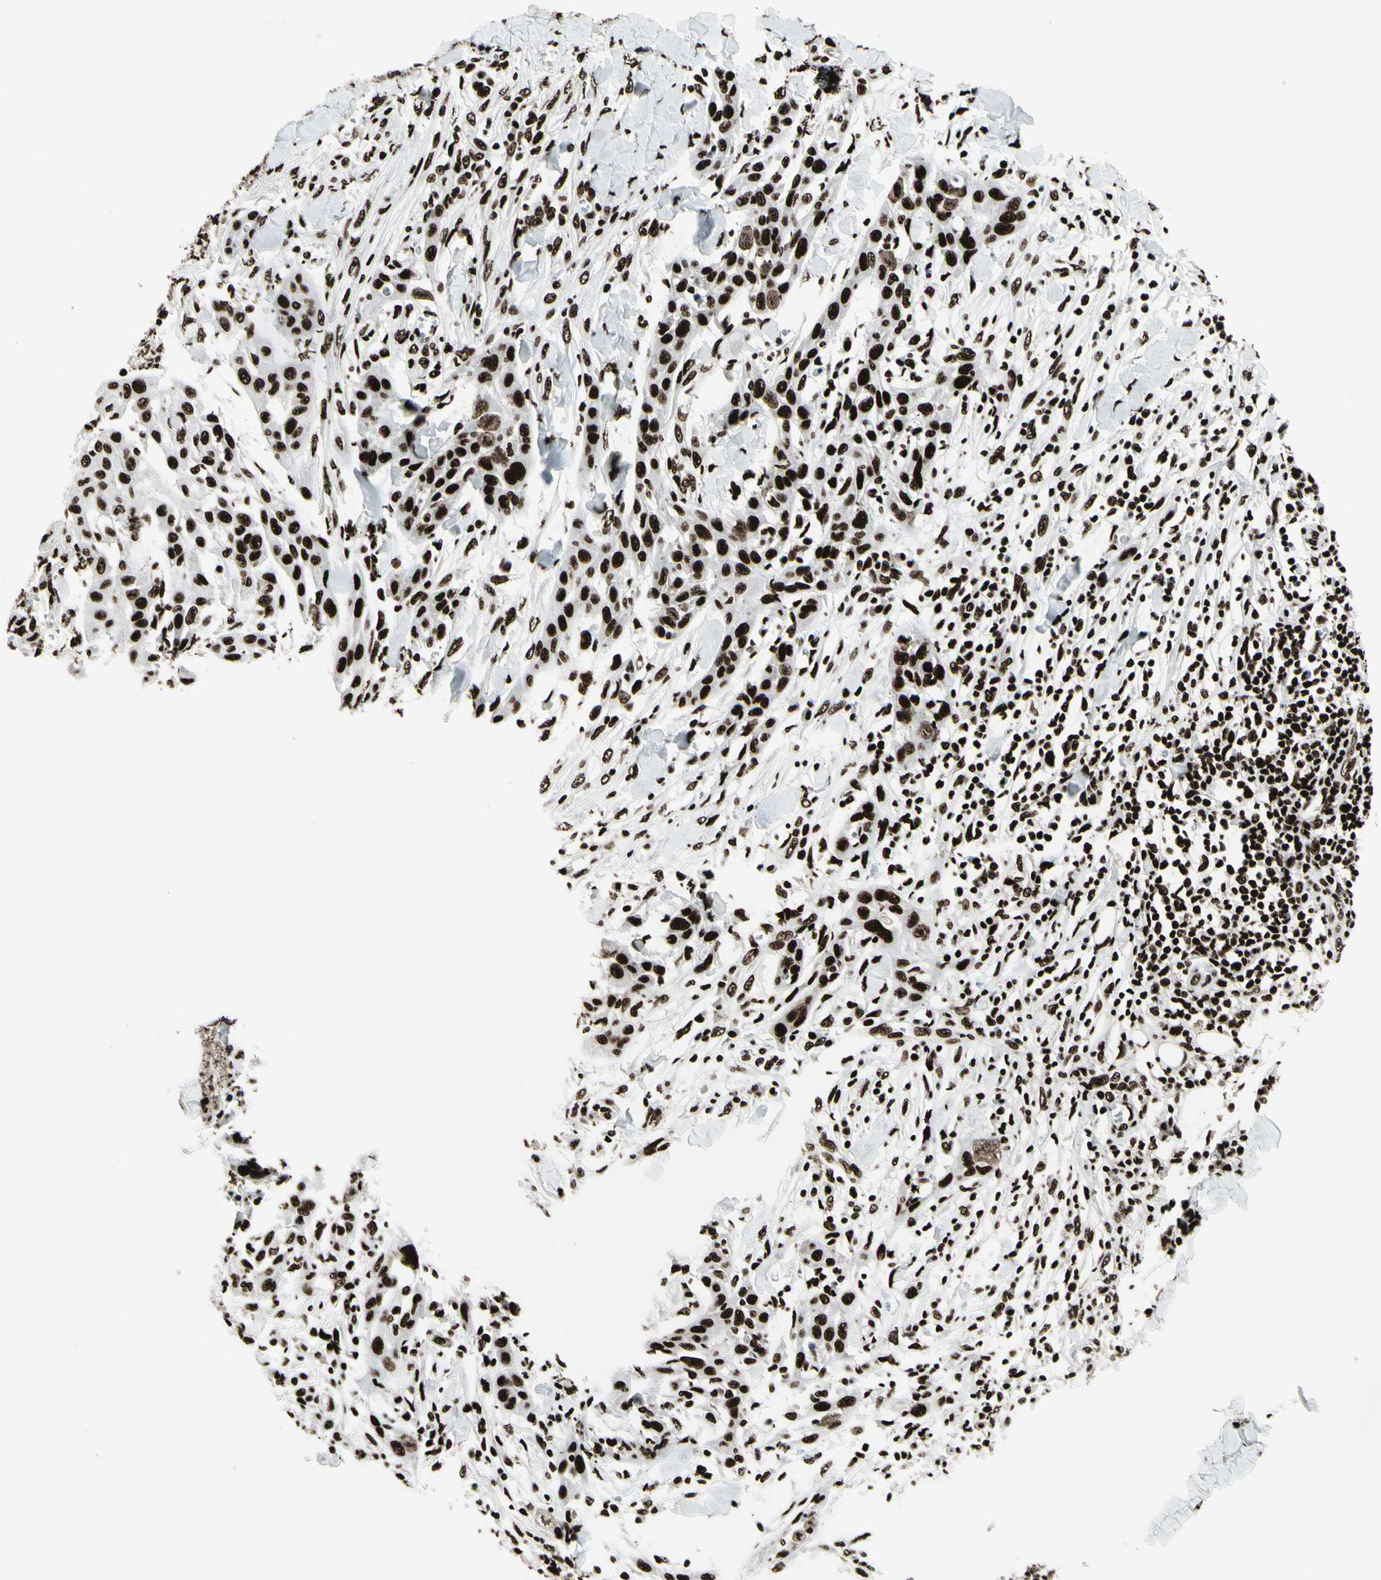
{"staining": {"intensity": "strong", "quantity": ">75%", "location": "nuclear"}, "tissue": "skin cancer", "cell_type": "Tumor cells", "image_type": "cancer", "snomed": [{"axis": "morphology", "description": "Squamous cell carcinoma, NOS"}, {"axis": "topography", "description": "Skin"}], "caption": "Immunohistochemistry histopathology image of human skin cancer (squamous cell carcinoma) stained for a protein (brown), which exhibits high levels of strong nuclear positivity in approximately >75% of tumor cells.", "gene": "U2AF2", "patient": {"sex": "male", "age": 24}}